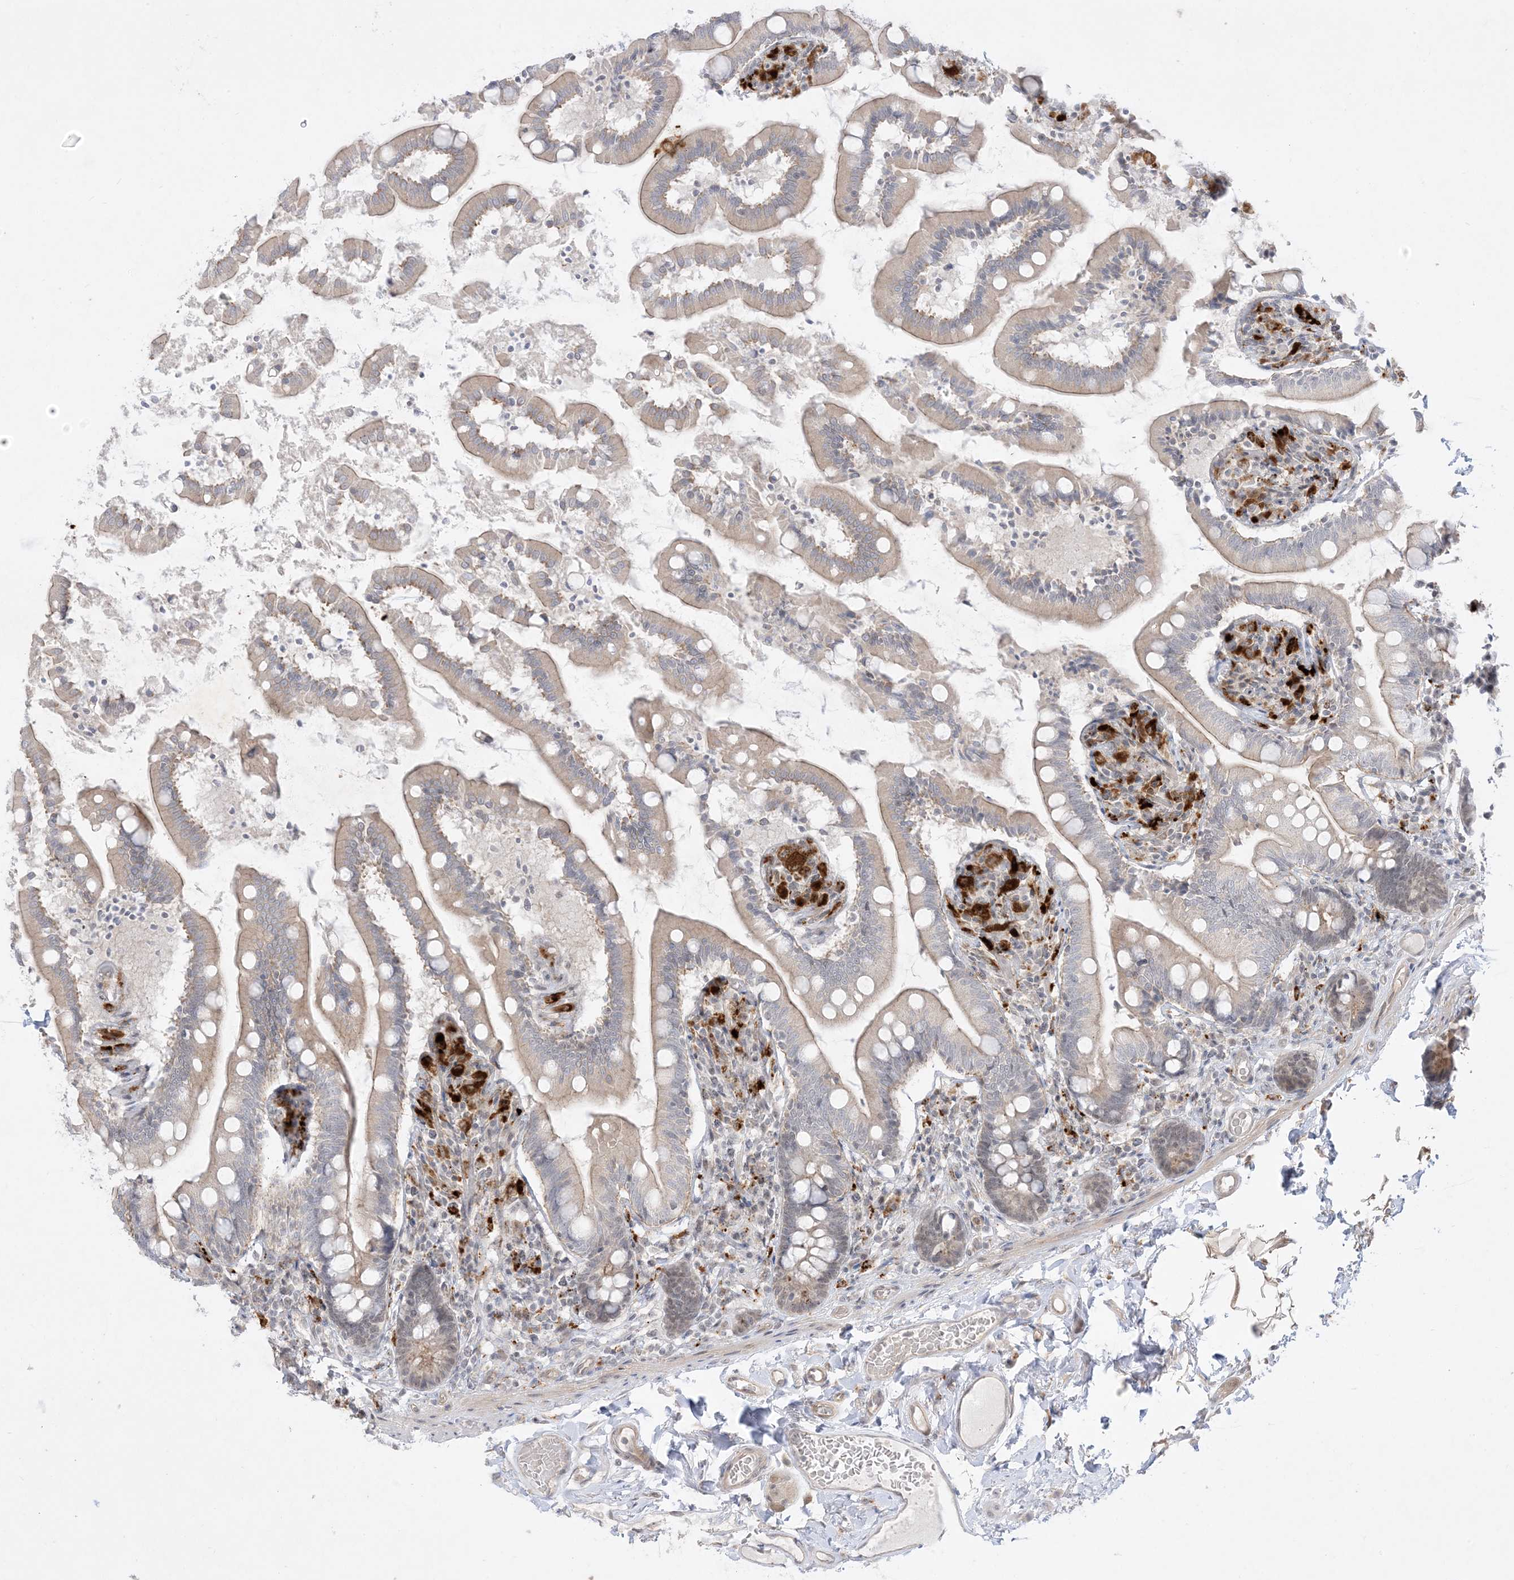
{"staining": {"intensity": "weak", "quantity": "25%-75%", "location": "cytoplasmic/membranous,nuclear"}, "tissue": "small intestine", "cell_type": "Glandular cells", "image_type": "normal", "snomed": [{"axis": "morphology", "description": "Normal tissue, NOS"}, {"axis": "topography", "description": "Small intestine"}], "caption": "Immunohistochemical staining of normal human small intestine demonstrates 25%-75% levels of weak cytoplasmic/membranous,nuclear protein expression in approximately 25%-75% of glandular cells. (DAB IHC, brown staining for protein, blue staining for nuclei).", "gene": "PTK6", "patient": {"sex": "female", "age": 64}}